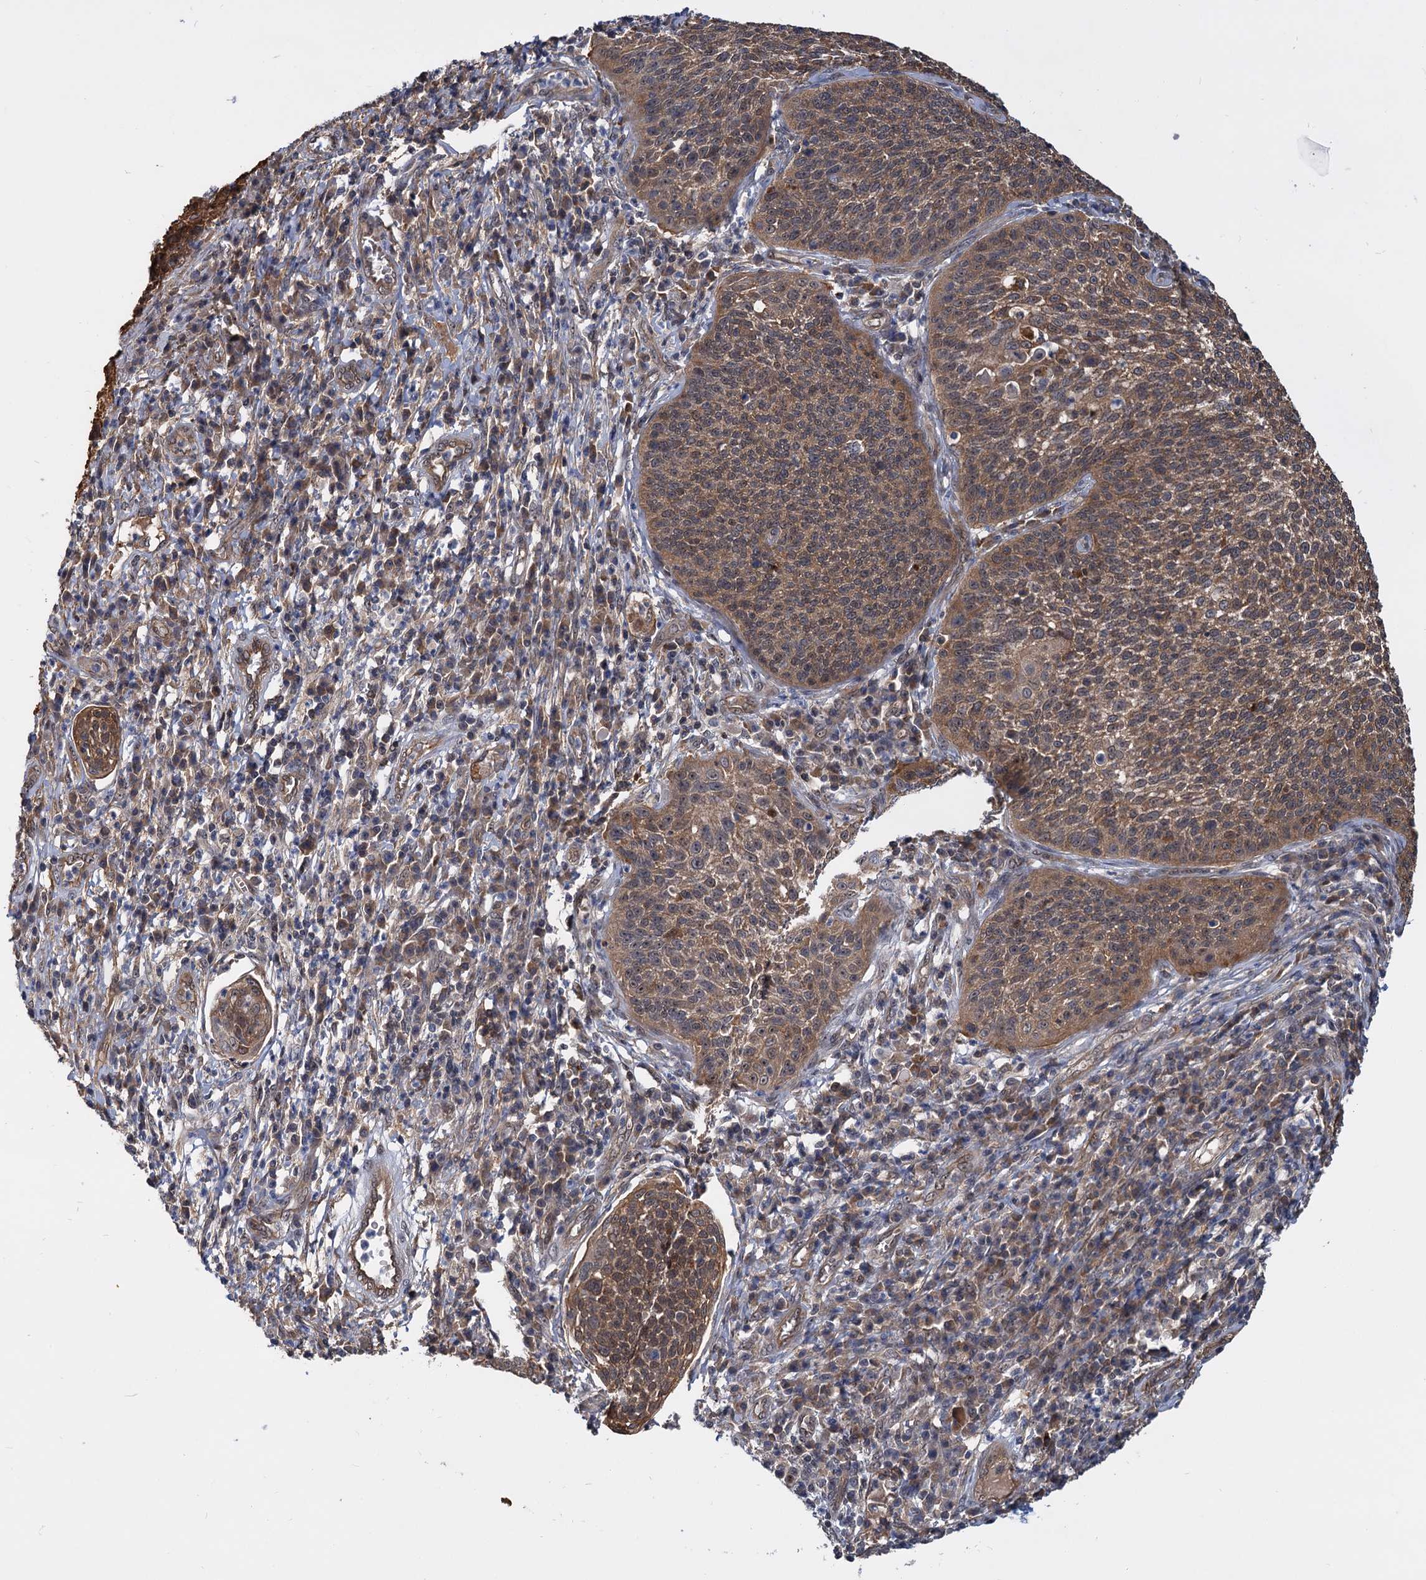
{"staining": {"intensity": "moderate", "quantity": ">75%", "location": "cytoplasmic/membranous"}, "tissue": "cervical cancer", "cell_type": "Tumor cells", "image_type": "cancer", "snomed": [{"axis": "morphology", "description": "Squamous cell carcinoma, NOS"}, {"axis": "topography", "description": "Cervix"}], "caption": "The micrograph exhibits immunohistochemical staining of cervical cancer (squamous cell carcinoma). There is moderate cytoplasmic/membranous expression is seen in about >75% of tumor cells.", "gene": "SNX15", "patient": {"sex": "female", "age": 34}}